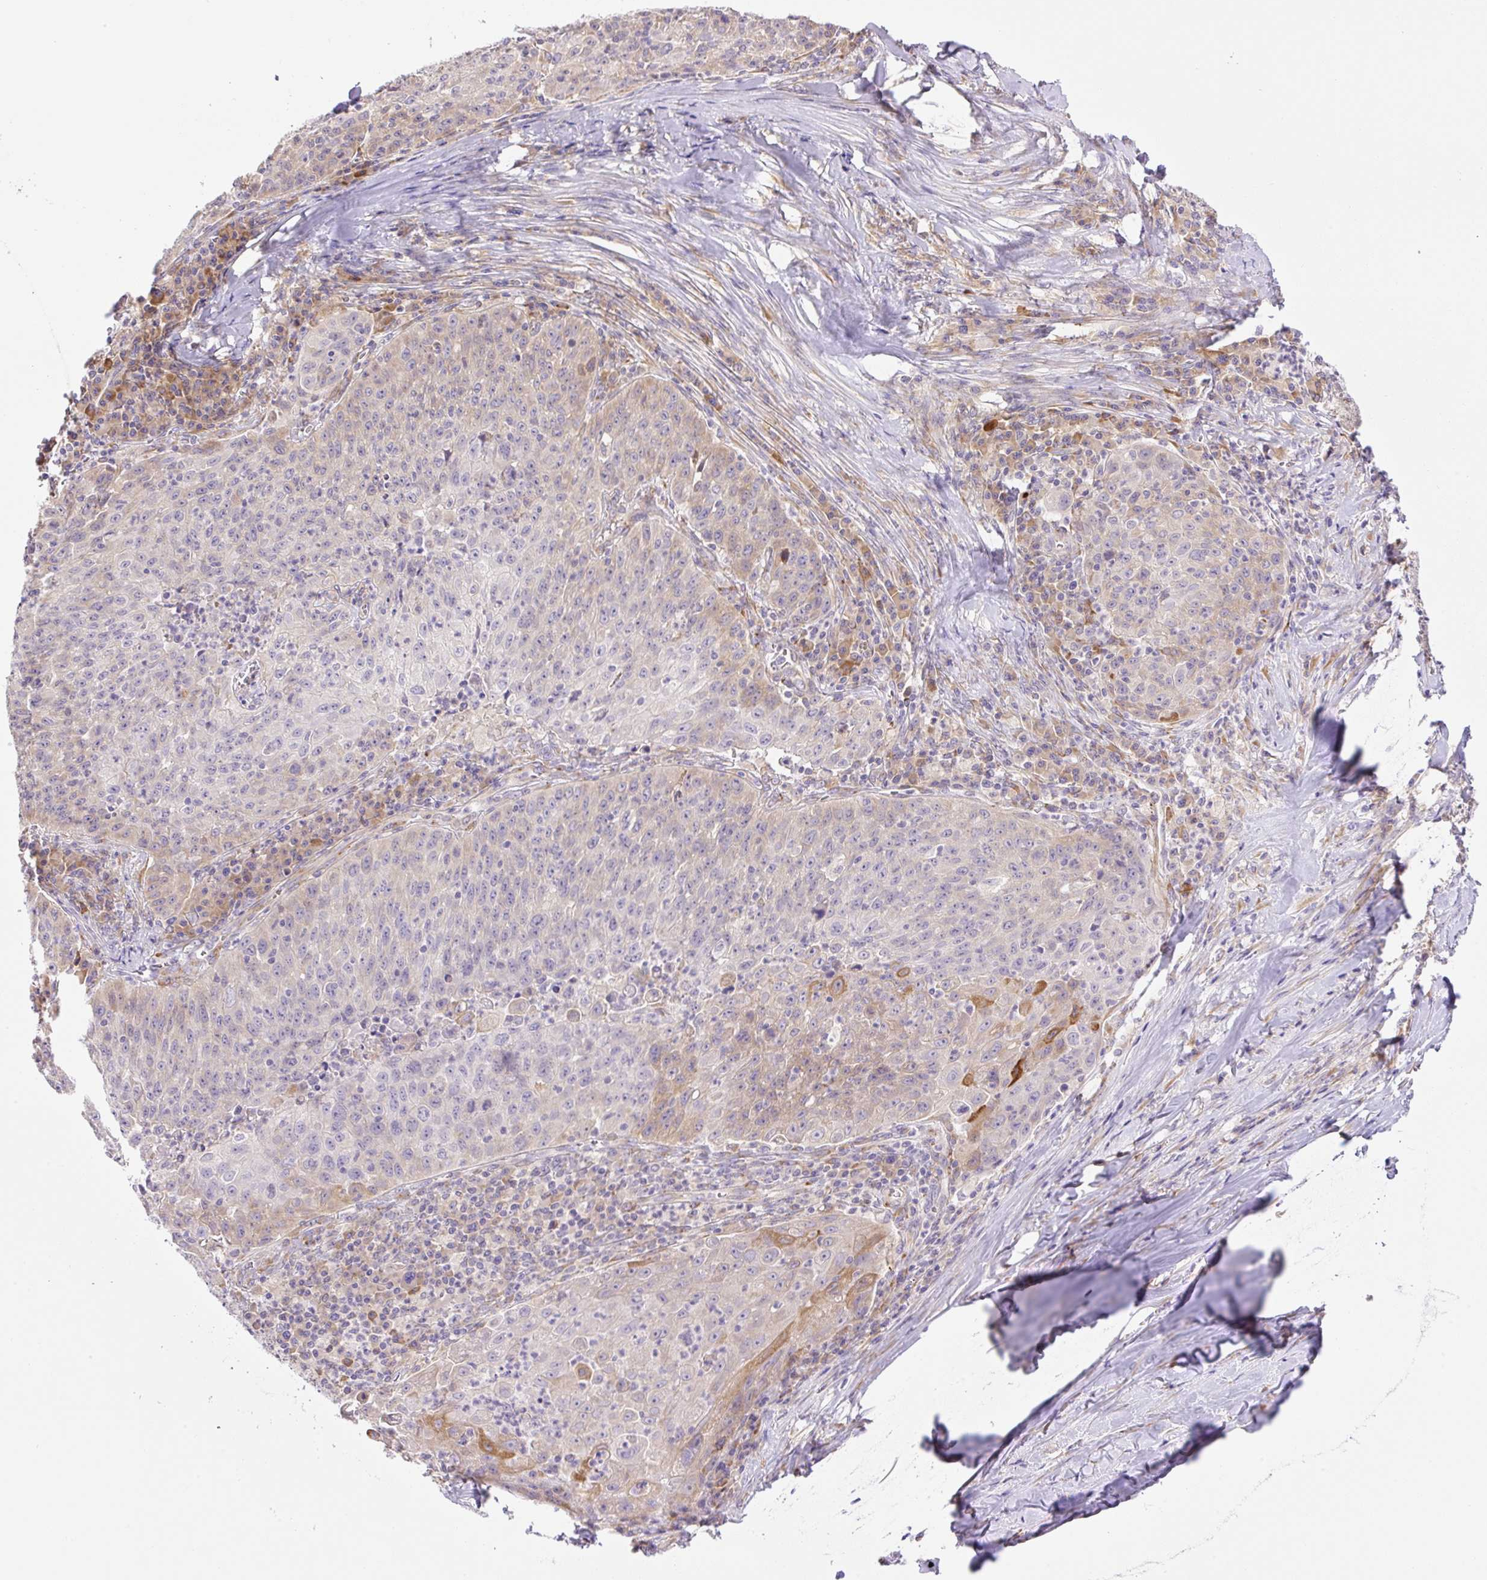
{"staining": {"intensity": "weak", "quantity": "25%-75%", "location": "cytoplasmic/membranous"}, "tissue": "lung cancer", "cell_type": "Tumor cells", "image_type": "cancer", "snomed": [{"axis": "morphology", "description": "Squamous cell carcinoma, NOS"}, {"axis": "morphology", "description": "Squamous cell carcinoma, metastatic, NOS"}, {"axis": "topography", "description": "Bronchus"}, {"axis": "topography", "description": "Lung"}], "caption": "Lung cancer tissue displays weak cytoplasmic/membranous staining in about 25%-75% of tumor cells, visualized by immunohistochemistry.", "gene": "POFUT1", "patient": {"sex": "male", "age": 62}}